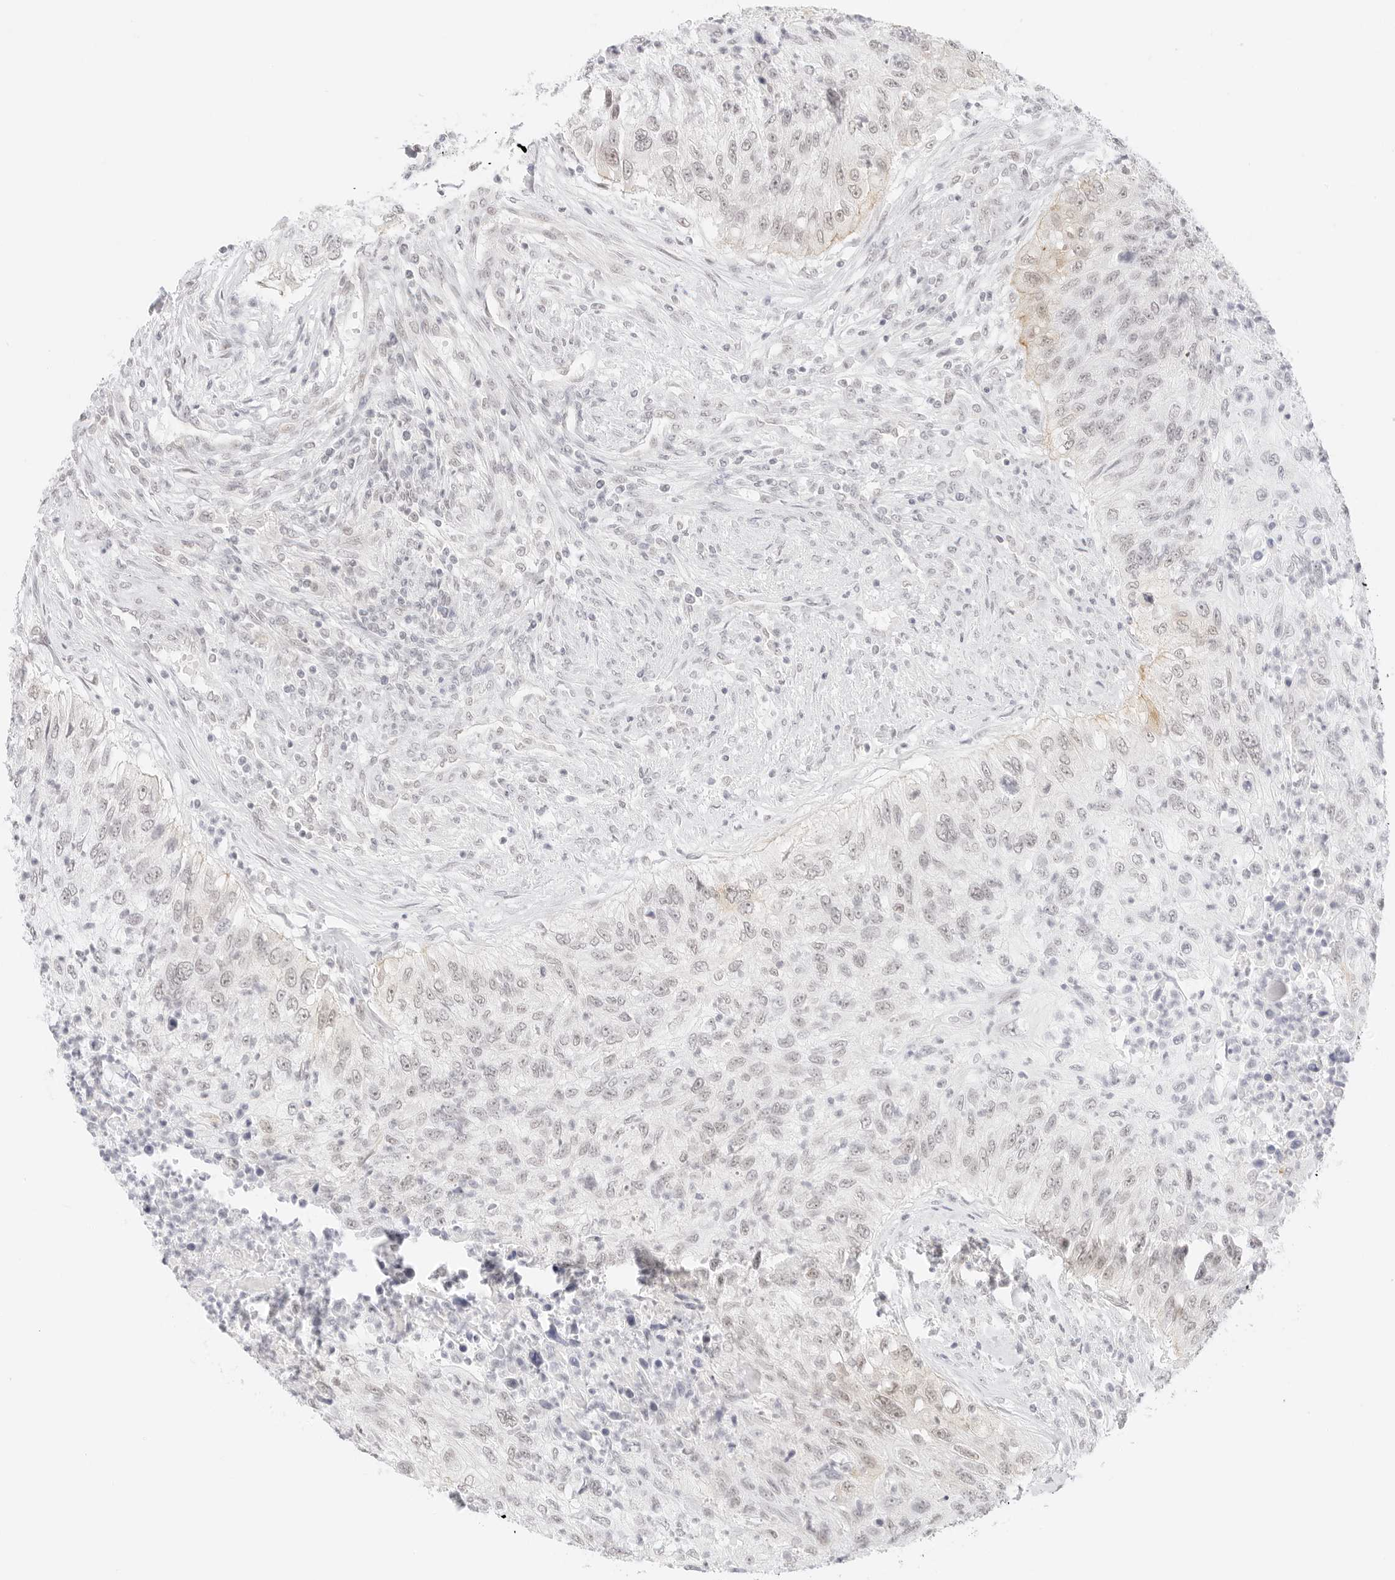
{"staining": {"intensity": "negative", "quantity": "none", "location": "none"}, "tissue": "urothelial cancer", "cell_type": "Tumor cells", "image_type": "cancer", "snomed": [{"axis": "morphology", "description": "Urothelial carcinoma, High grade"}, {"axis": "topography", "description": "Urinary bladder"}], "caption": "Protein analysis of urothelial cancer exhibits no significant staining in tumor cells.", "gene": "ITGA6", "patient": {"sex": "female", "age": 60}}